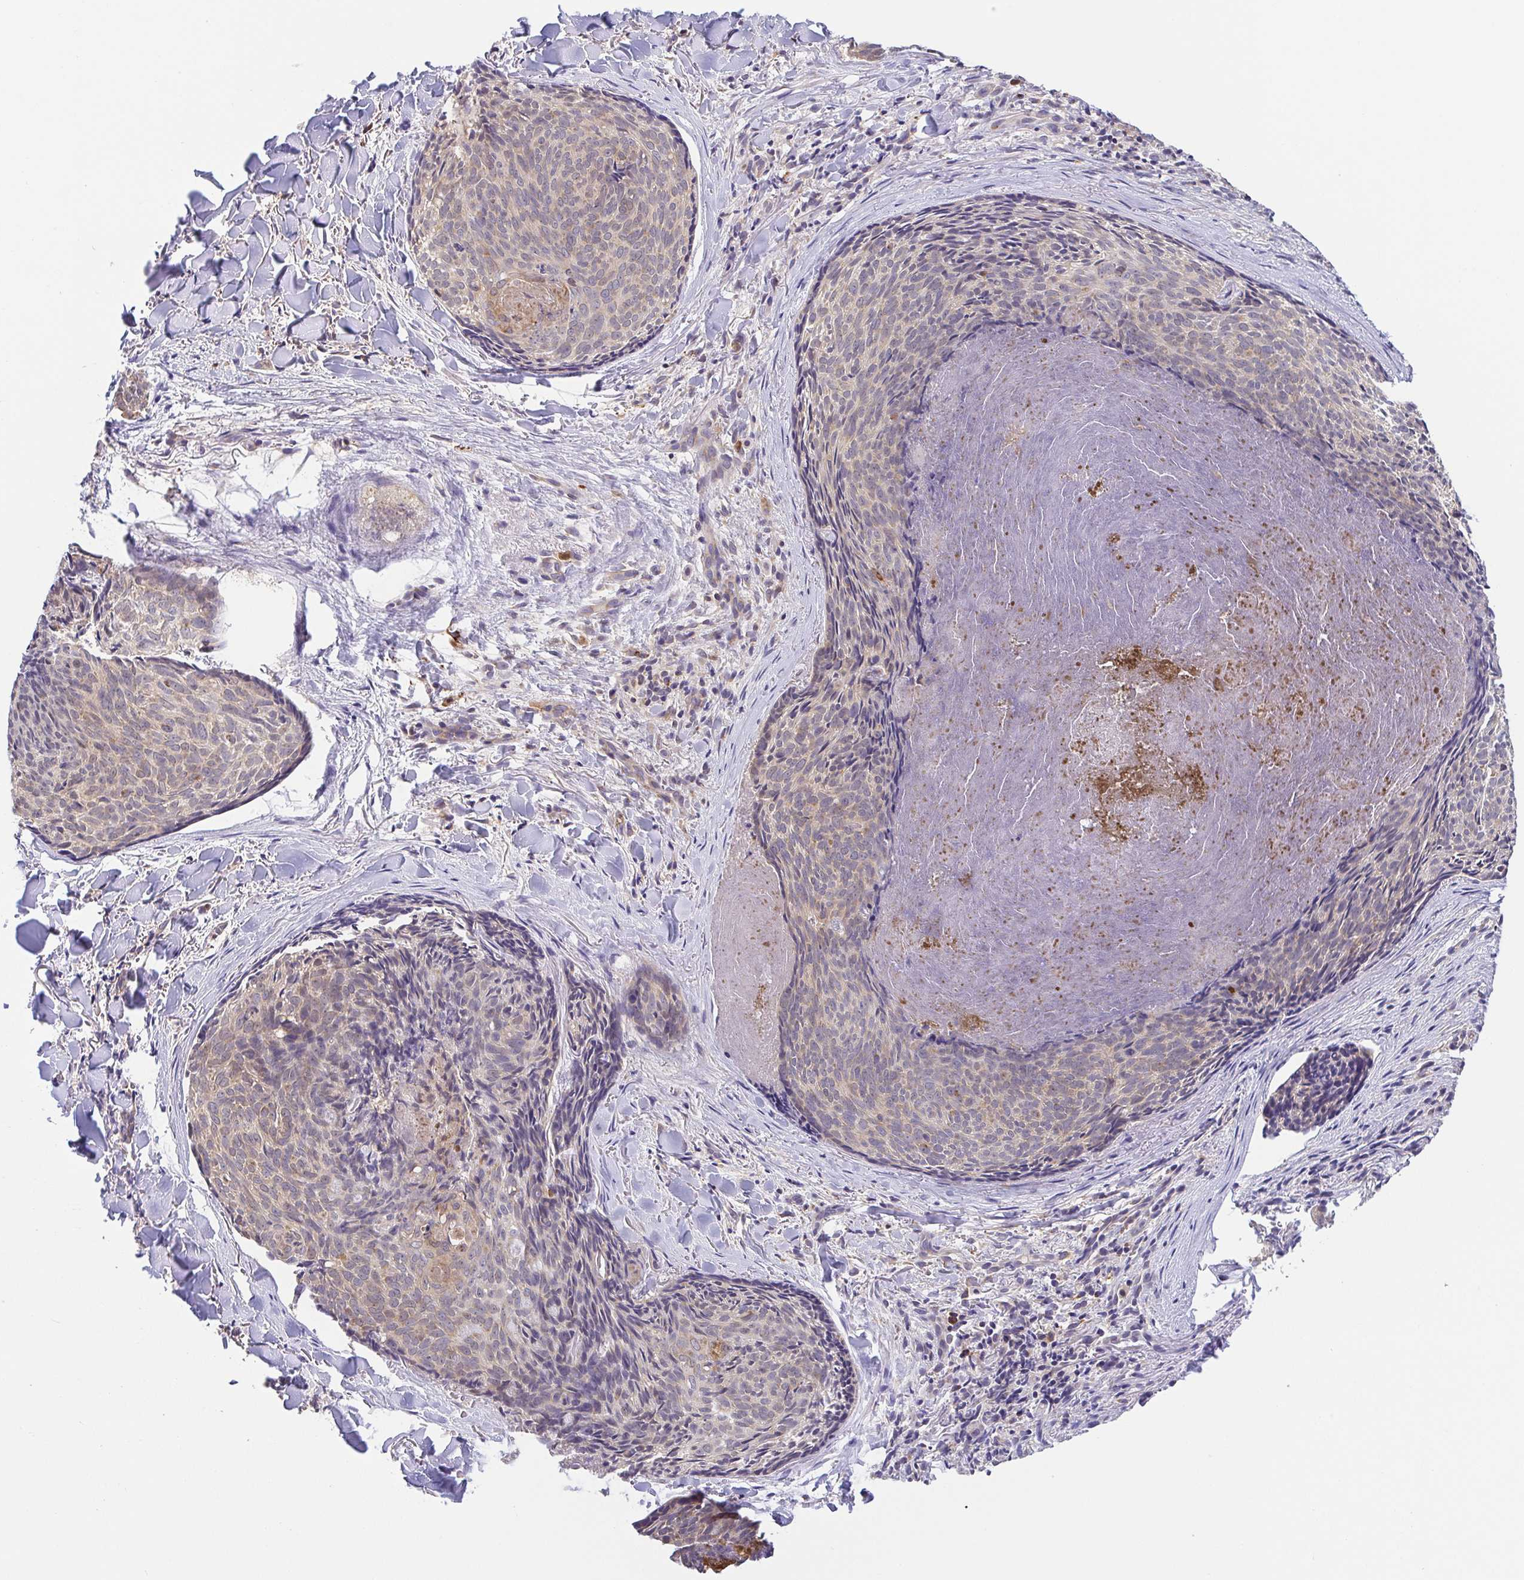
{"staining": {"intensity": "weak", "quantity": "25%-75%", "location": "cytoplasmic/membranous"}, "tissue": "skin cancer", "cell_type": "Tumor cells", "image_type": "cancer", "snomed": [{"axis": "morphology", "description": "Basal cell carcinoma"}, {"axis": "topography", "description": "Skin"}], "caption": "Human skin cancer stained with a protein marker demonstrates weak staining in tumor cells.", "gene": "BCL2L1", "patient": {"sex": "female", "age": 82}}